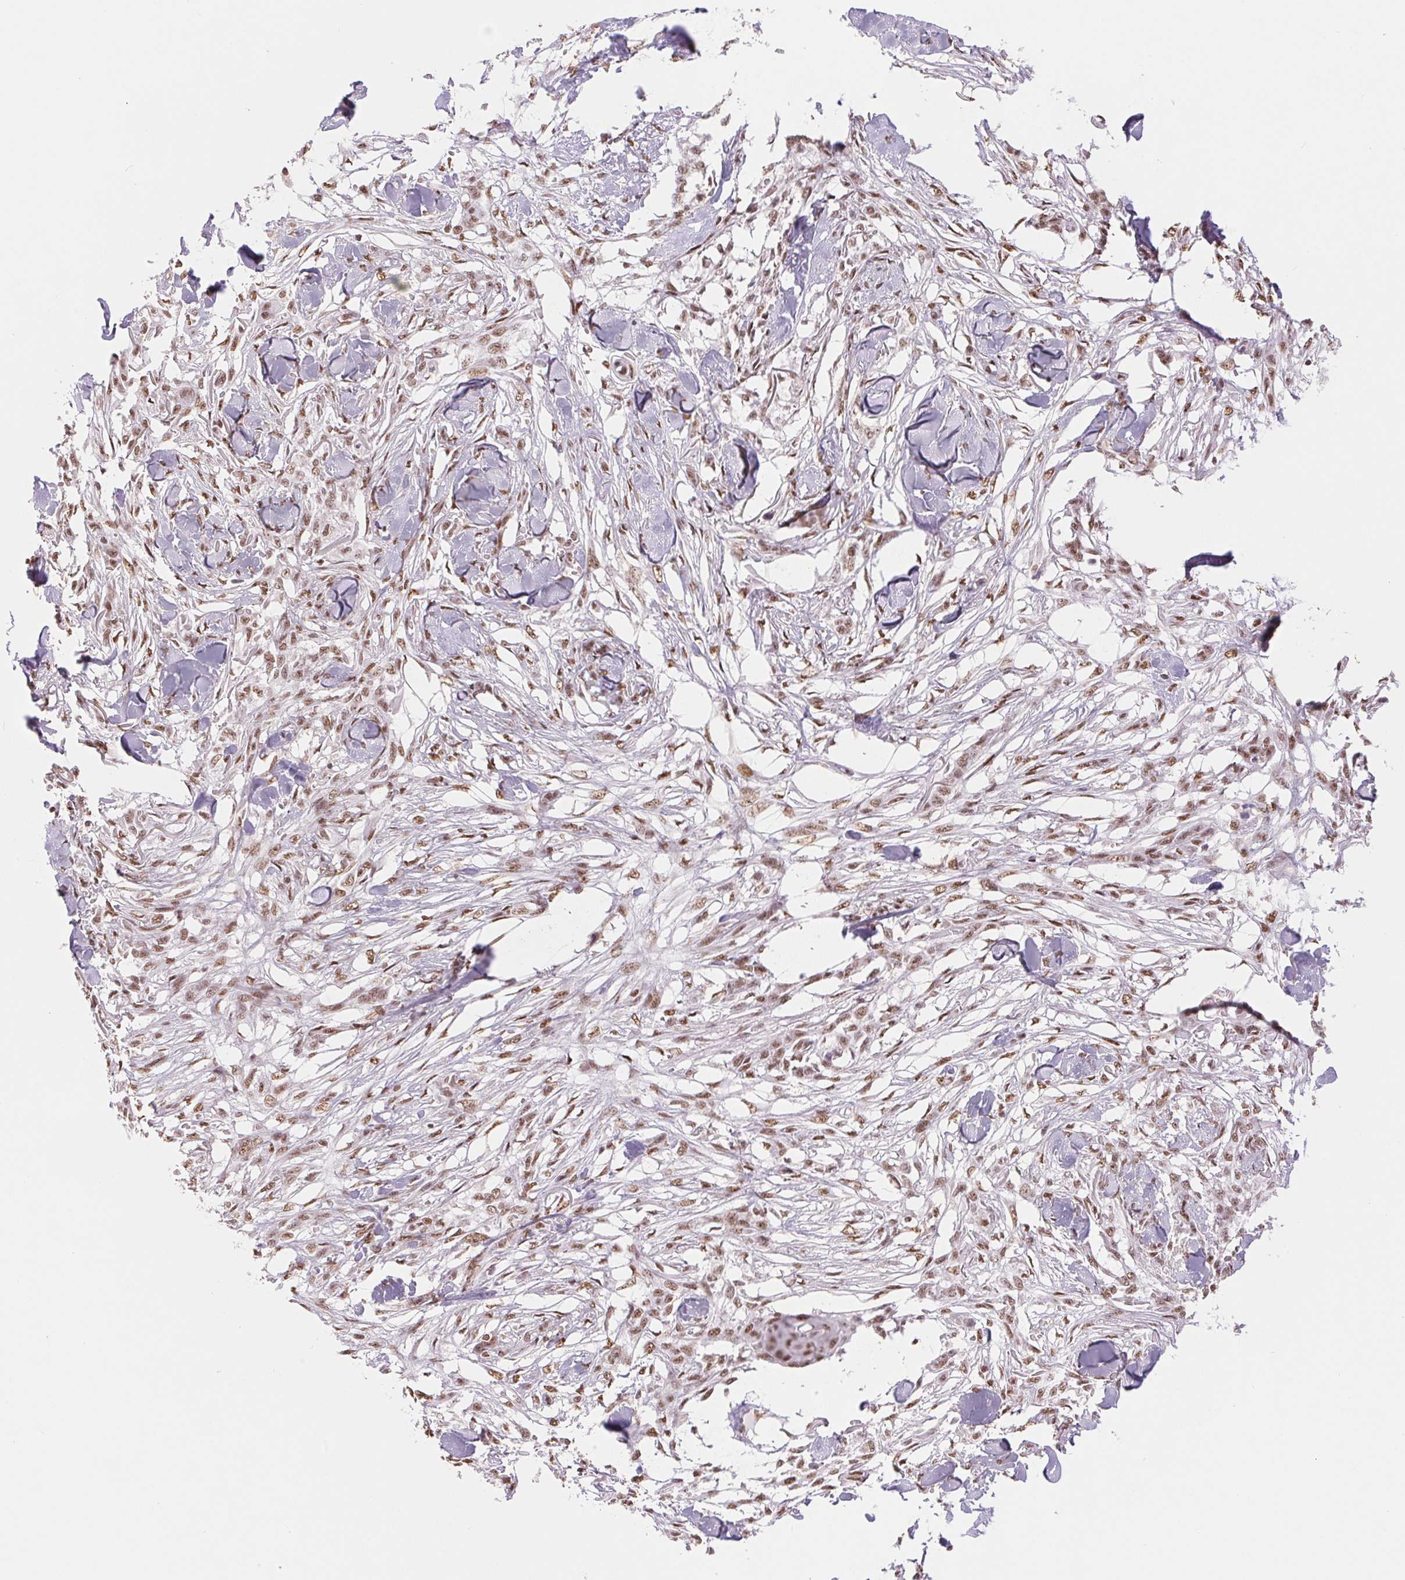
{"staining": {"intensity": "moderate", "quantity": ">75%", "location": "nuclear"}, "tissue": "skin cancer", "cell_type": "Tumor cells", "image_type": "cancer", "snomed": [{"axis": "morphology", "description": "Squamous cell carcinoma, NOS"}, {"axis": "topography", "description": "Skin"}], "caption": "Protein expression analysis of human squamous cell carcinoma (skin) reveals moderate nuclear staining in approximately >75% of tumor cells.", "gene": "SREK1", "patient": {"sex": "female", "age": 59}}